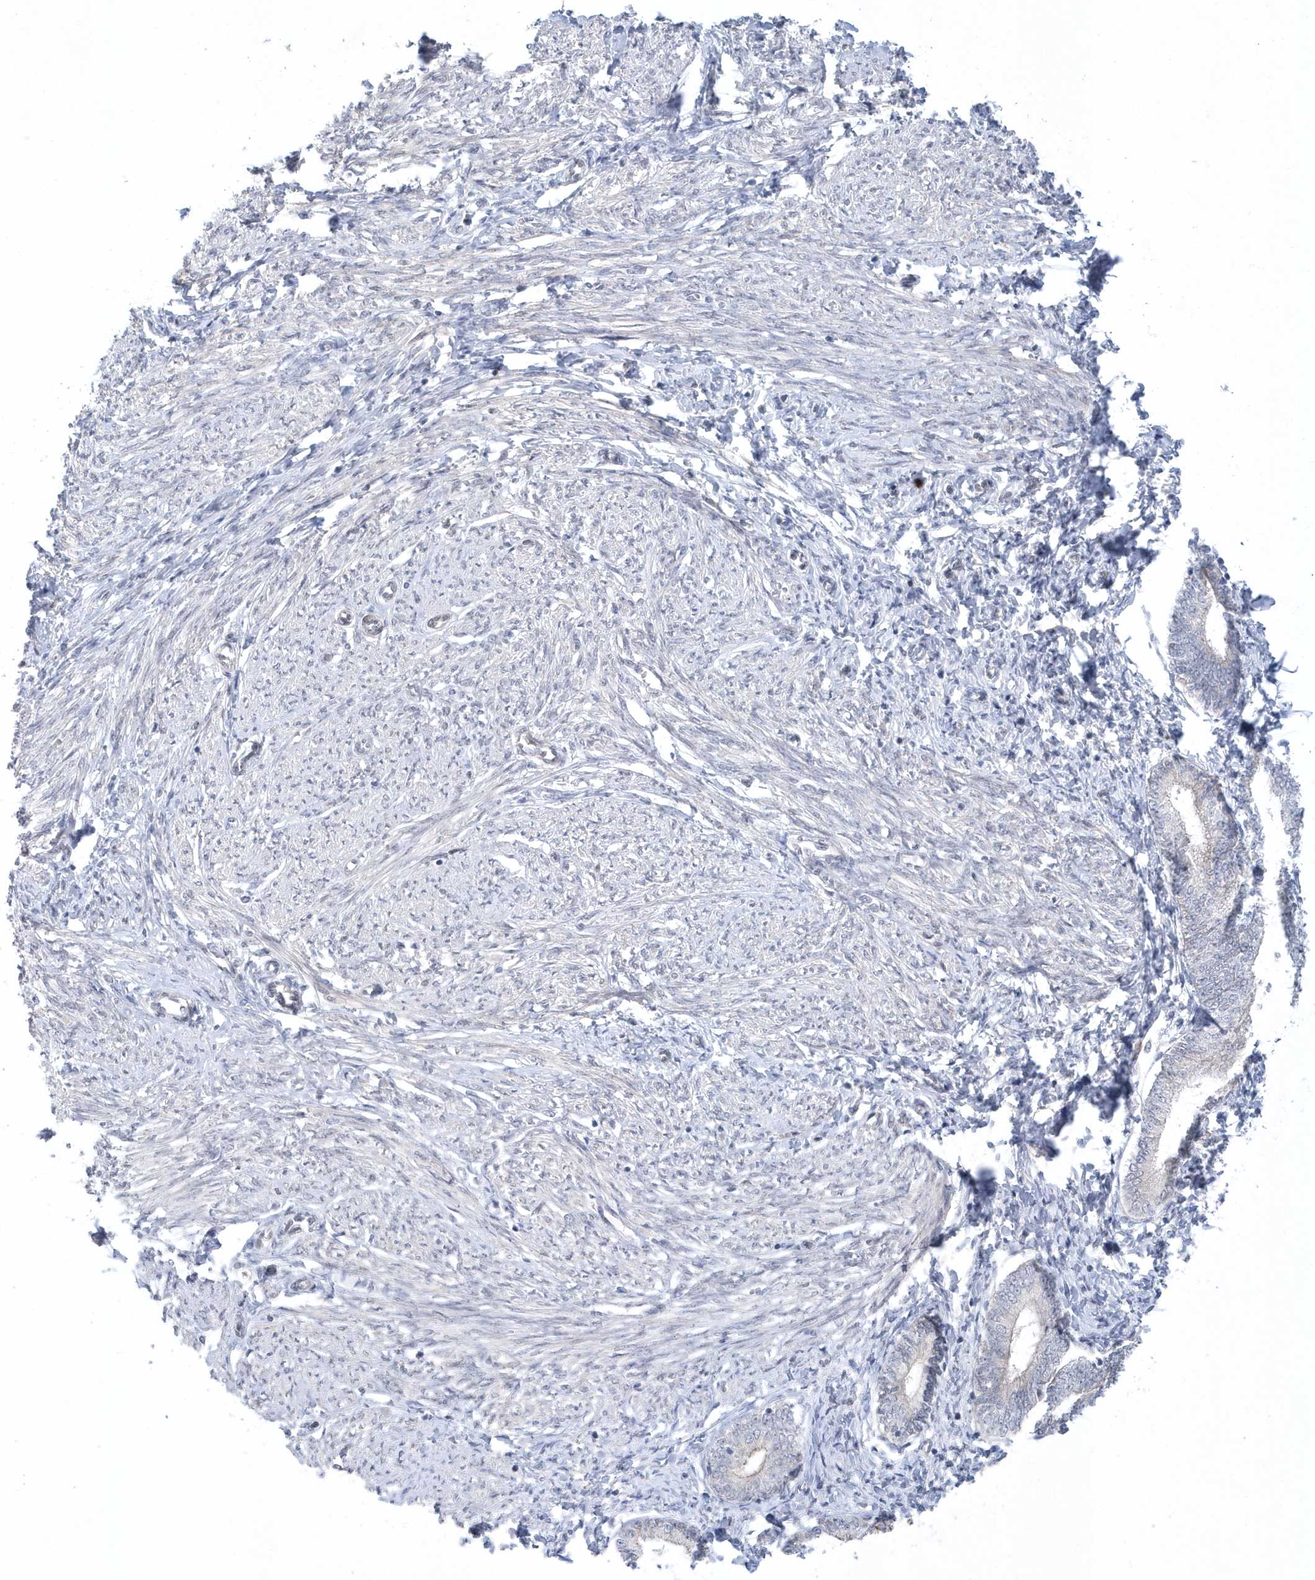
{"staining": {"intensity": "negative", "quantity": "none", "location": "none"}, "tissue": "endometrium", "cell_type": "Cells in endometrial stroma", "image_type": "normal", "snomed": [{"axis": "morphology", "description": "Normal tissue, NOS"}, {"axis": "topography", "description": "Endometrium"}], "caption": "A high-resolution histopathology image shows IHC staining of benign endometrium, which exhibits no significant positivity in cells in endometrial stroma. (Stains: DAB immunohistochemistry with hematoxylin counter stain, Microscopy: brightfield microscopy at high magnification).", "gene": "ZC3H12D", "patient": {"sex": "female", "age": 72}}